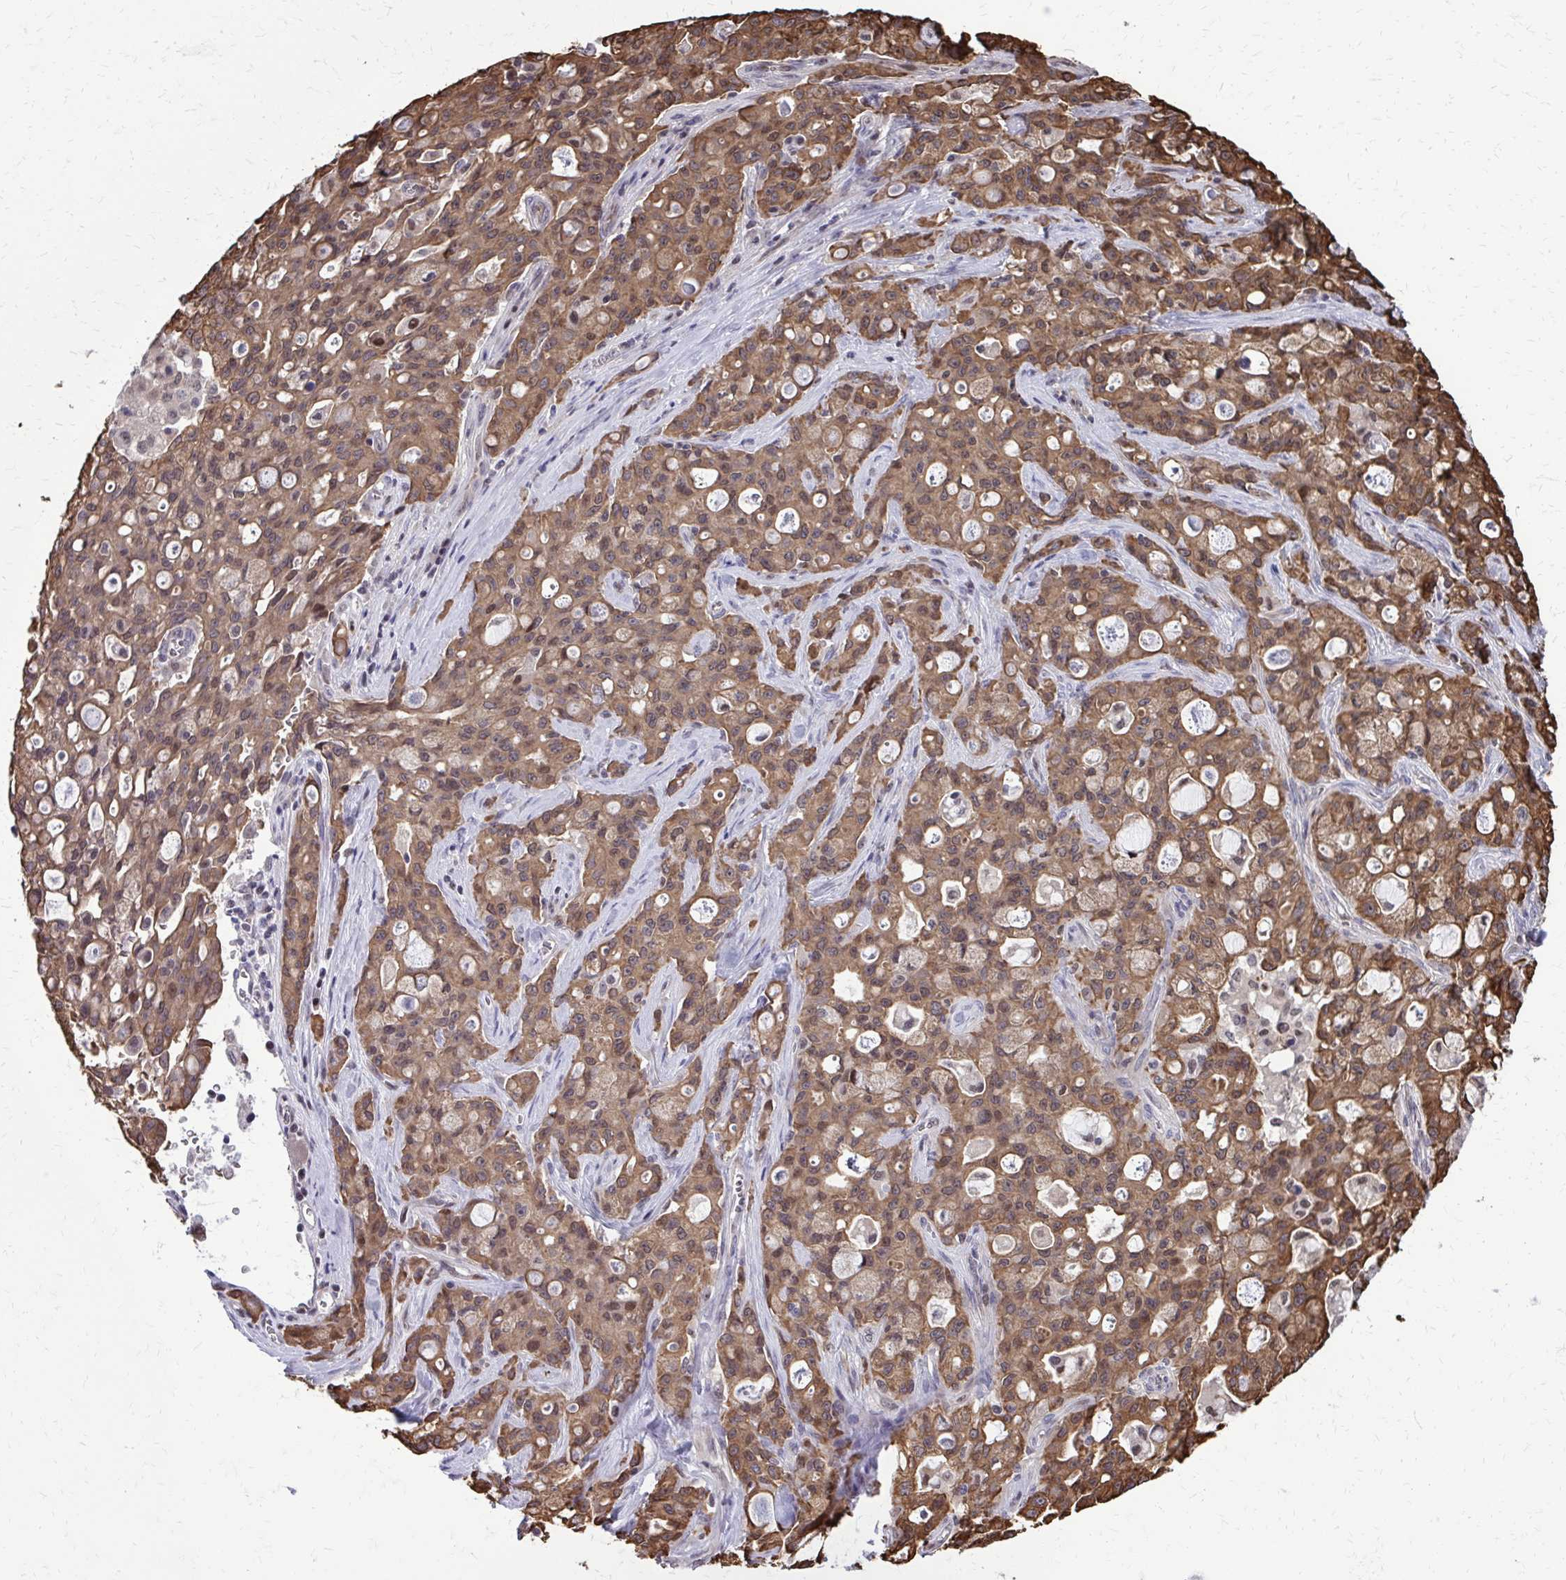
{"staining": {"intensity": "moderate", "quantity": ">75%", "location": "cytoplasmic/membranous,nuclear"}, "tissue": "lung cancer", "cell_type": "Tumor cells", "image_type": "cancer", "snomed": [{"axis": "morphology", "description": "Adenocarcinoma, NOS"}, {"axis": "topography", "description": "Lung"}], "caption": "Tumor cells demonstrate medium levels of moderate cytoplasmic/membranous and nuclear expression in about >75% of cells in lung adenocarcinoma.", "gene": "ANKRD30B", "patient": {"sex": "female", "age": 44}}